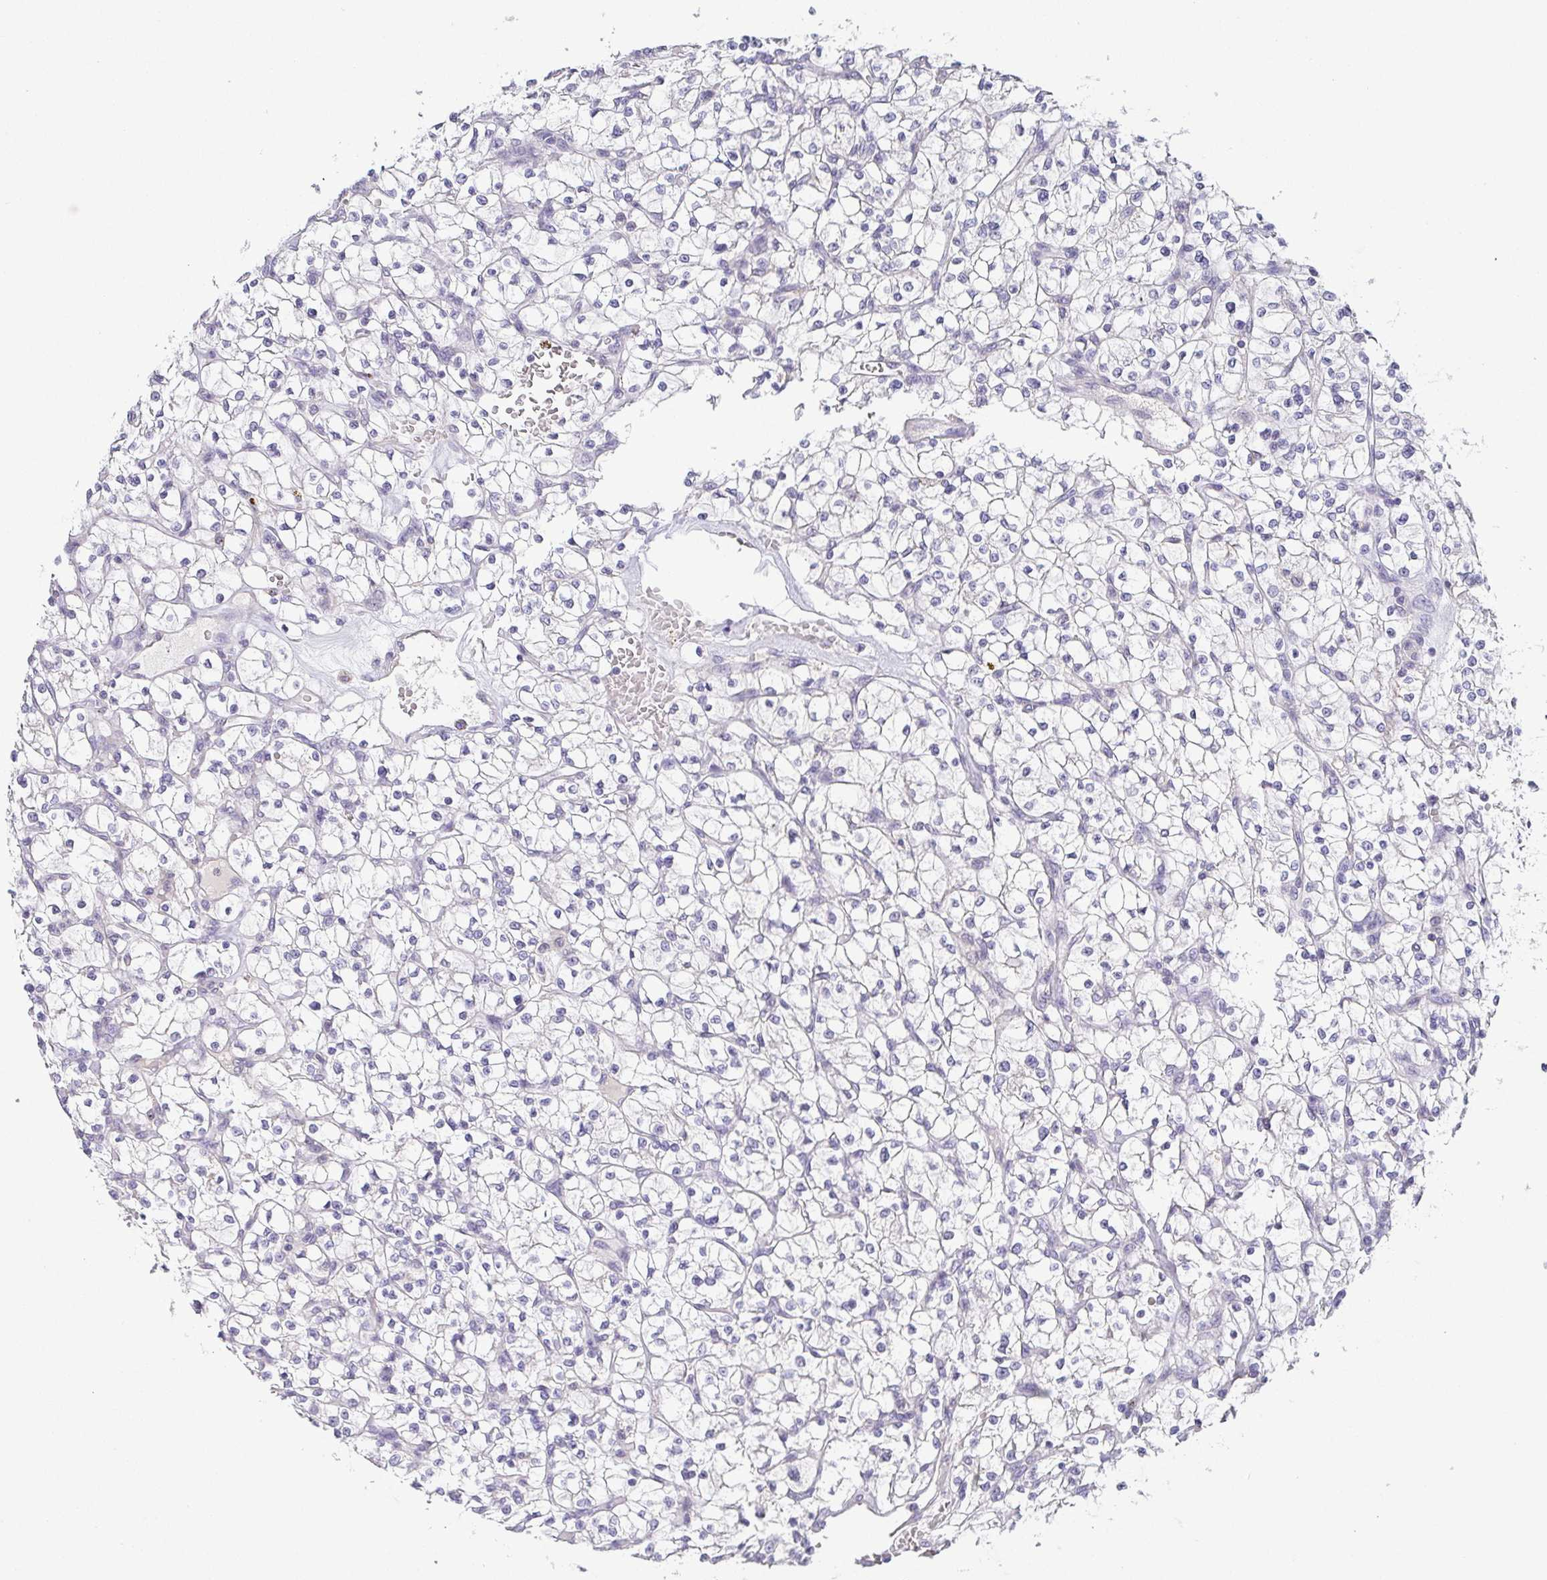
{"staining": {"intensity": "negative", "quantity": "none", "location": "none"}, "tissue": "renal cancer", "cell_type": "Tumor cells", "image_type": "cancer", "snomed": [{"axis": "morphology", "description": "Adenocarcinoma, NOS"}, {"axis": "topography", "description": "Kidney"}], "caption": "Histopathology image shows no protein staining in tumor cells of adenocarcinoma (renal) tissue. Nuclei are stained in blue.", "gene": "RNASE7", "patient": {"sex": "female", "age": 64}}